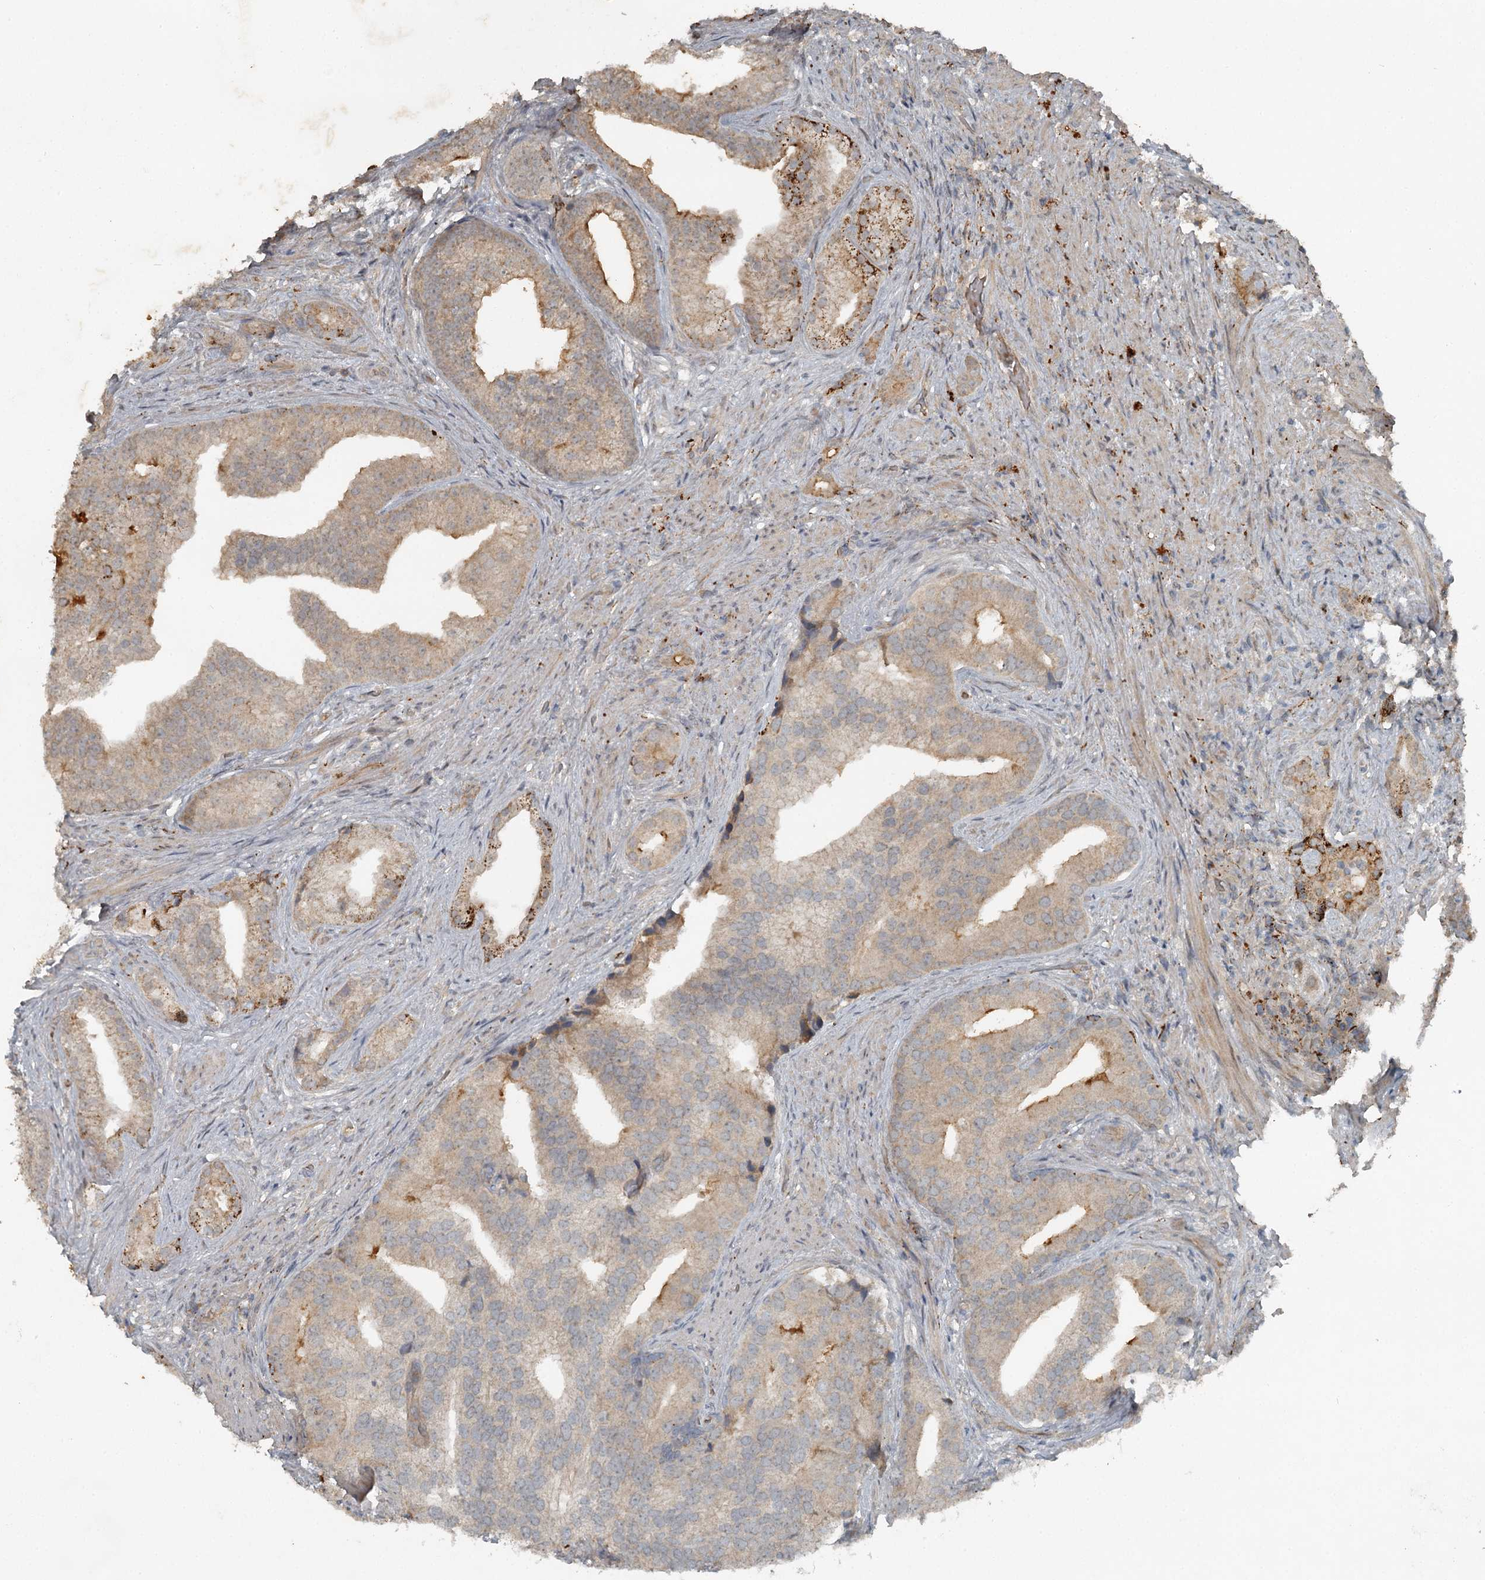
{"staining": {"intensity": "weak", "quantity": "25%-75%", "location": "cytoplasmic/membranous"}, "tissue": "prostate cancer", "cell_type": "Tumor cells", "image_type": "cancer", "snomed": [{"axis": "morphology", "description": "Adenocarcinoma, Low grade"}, {"axis": "topography", "description": "Prostate"}], "caption": "This histopathology image shows prostate cancer stained with immunohistochemistry (IHC) to label a protein in brown. The cytoplasmic/membranous of tumor cells show weak positivity for the protein. Nuclei are counter-stained blue.", "gene": "SLC39A8", "patient": {"sex": "male", "age": 71}}